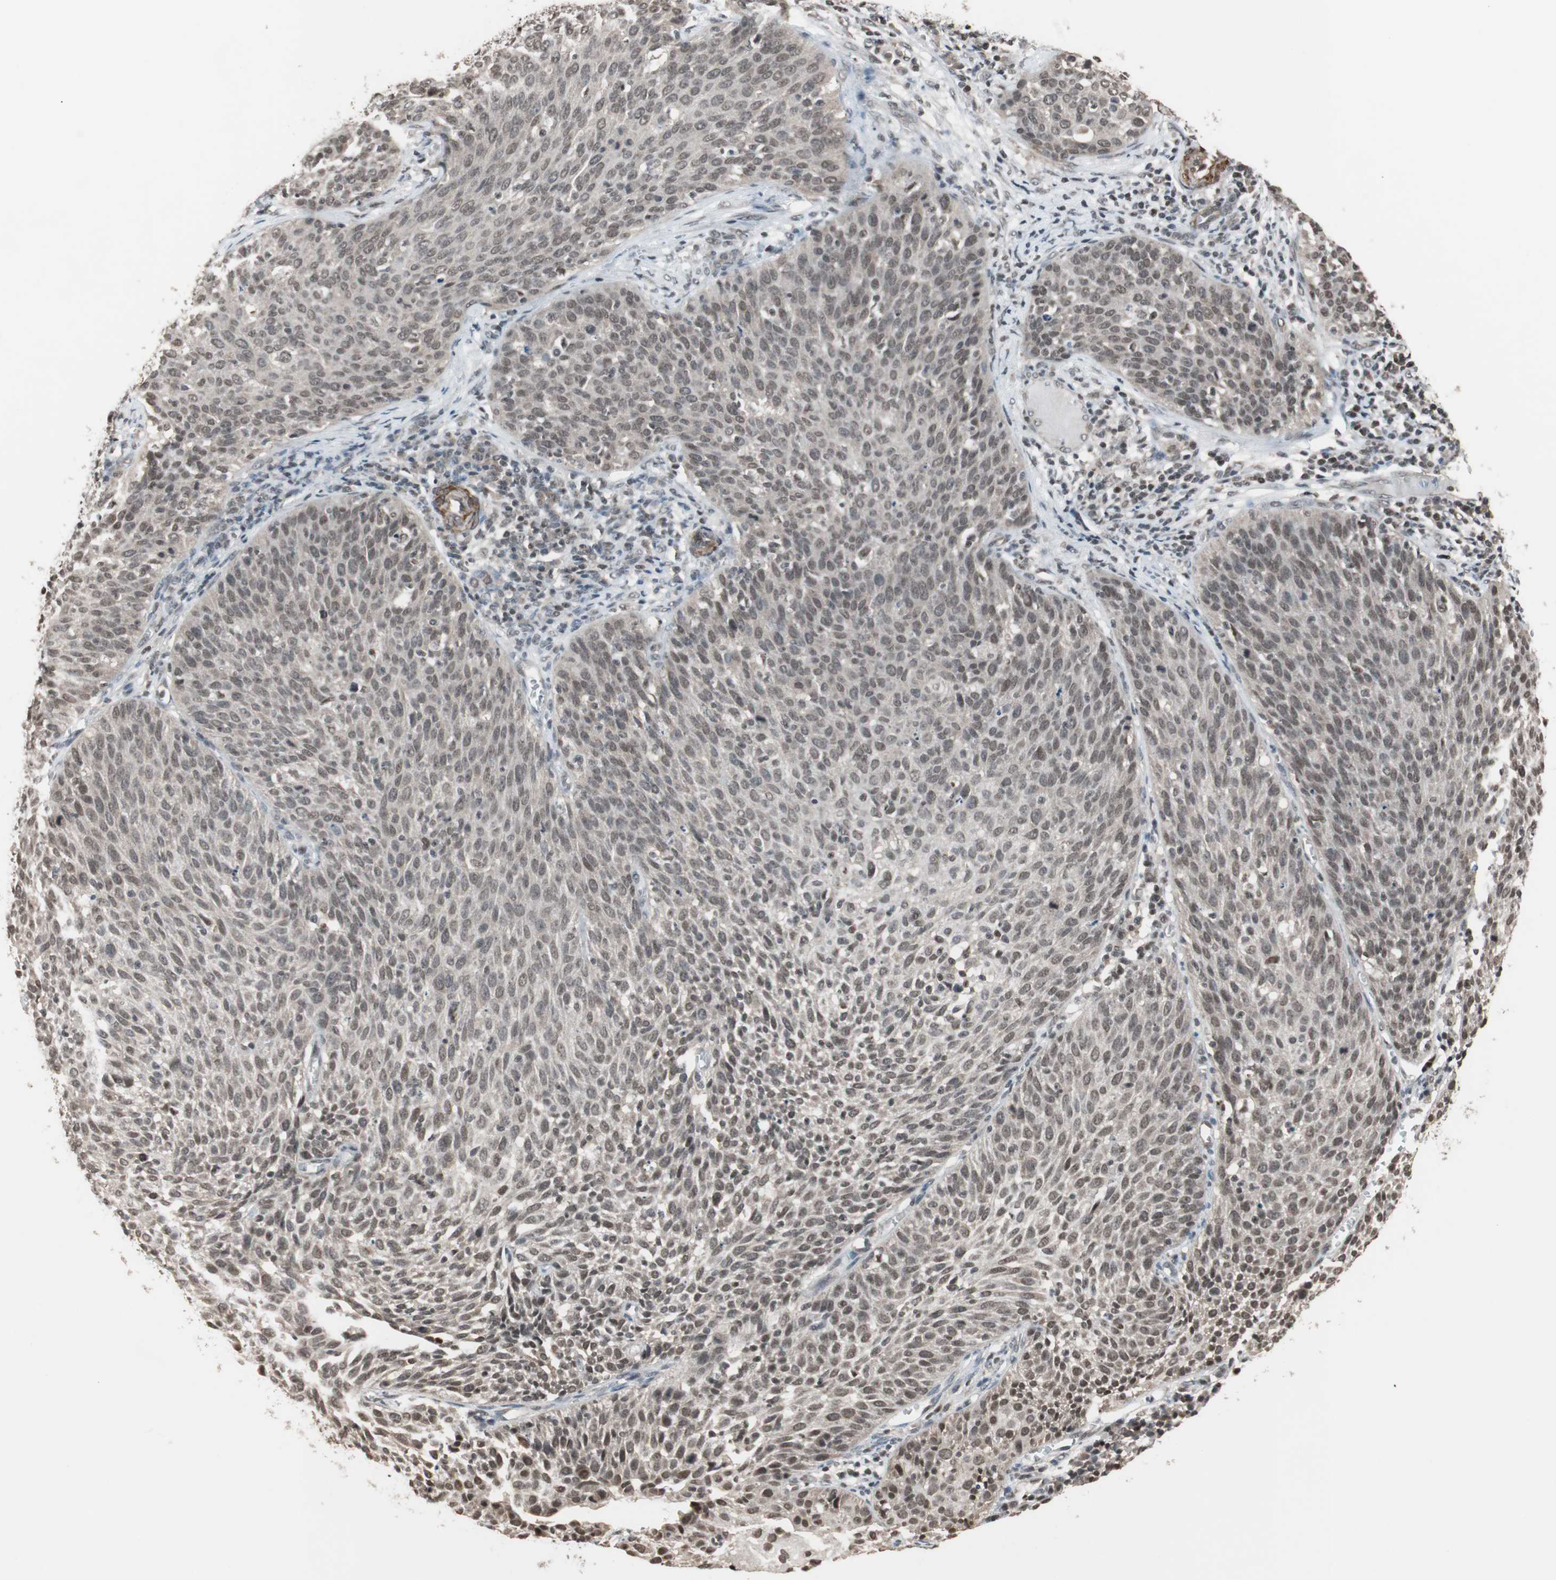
{"staining": {"intensity": "weak", "quantity": "25%-75%", "location": "nuclear"}, "tissue": "cervical cancer", "cell_type": "Tumor cells", "image_type": "cancer", "snomed": [{"axis": "morphology", "description": "Squamous cell carcinoma, NOS"}, {"axis": "topography", "description": "Cervix"}], "caption": "An IHC micrograph of neoplastic tissue is shown. Protein staining in brown highlights weak nuclear positivity in cervical cancer (squamous cell carcinoma) within tumor cells. The staining was performed using DAB to visualize the protein expression in brown, while the nuclei were stained in blue with hematoxylin (Magnification: 20x).", "gene": "DRAP1", "patient": {"sex": "female", "age": 38}}